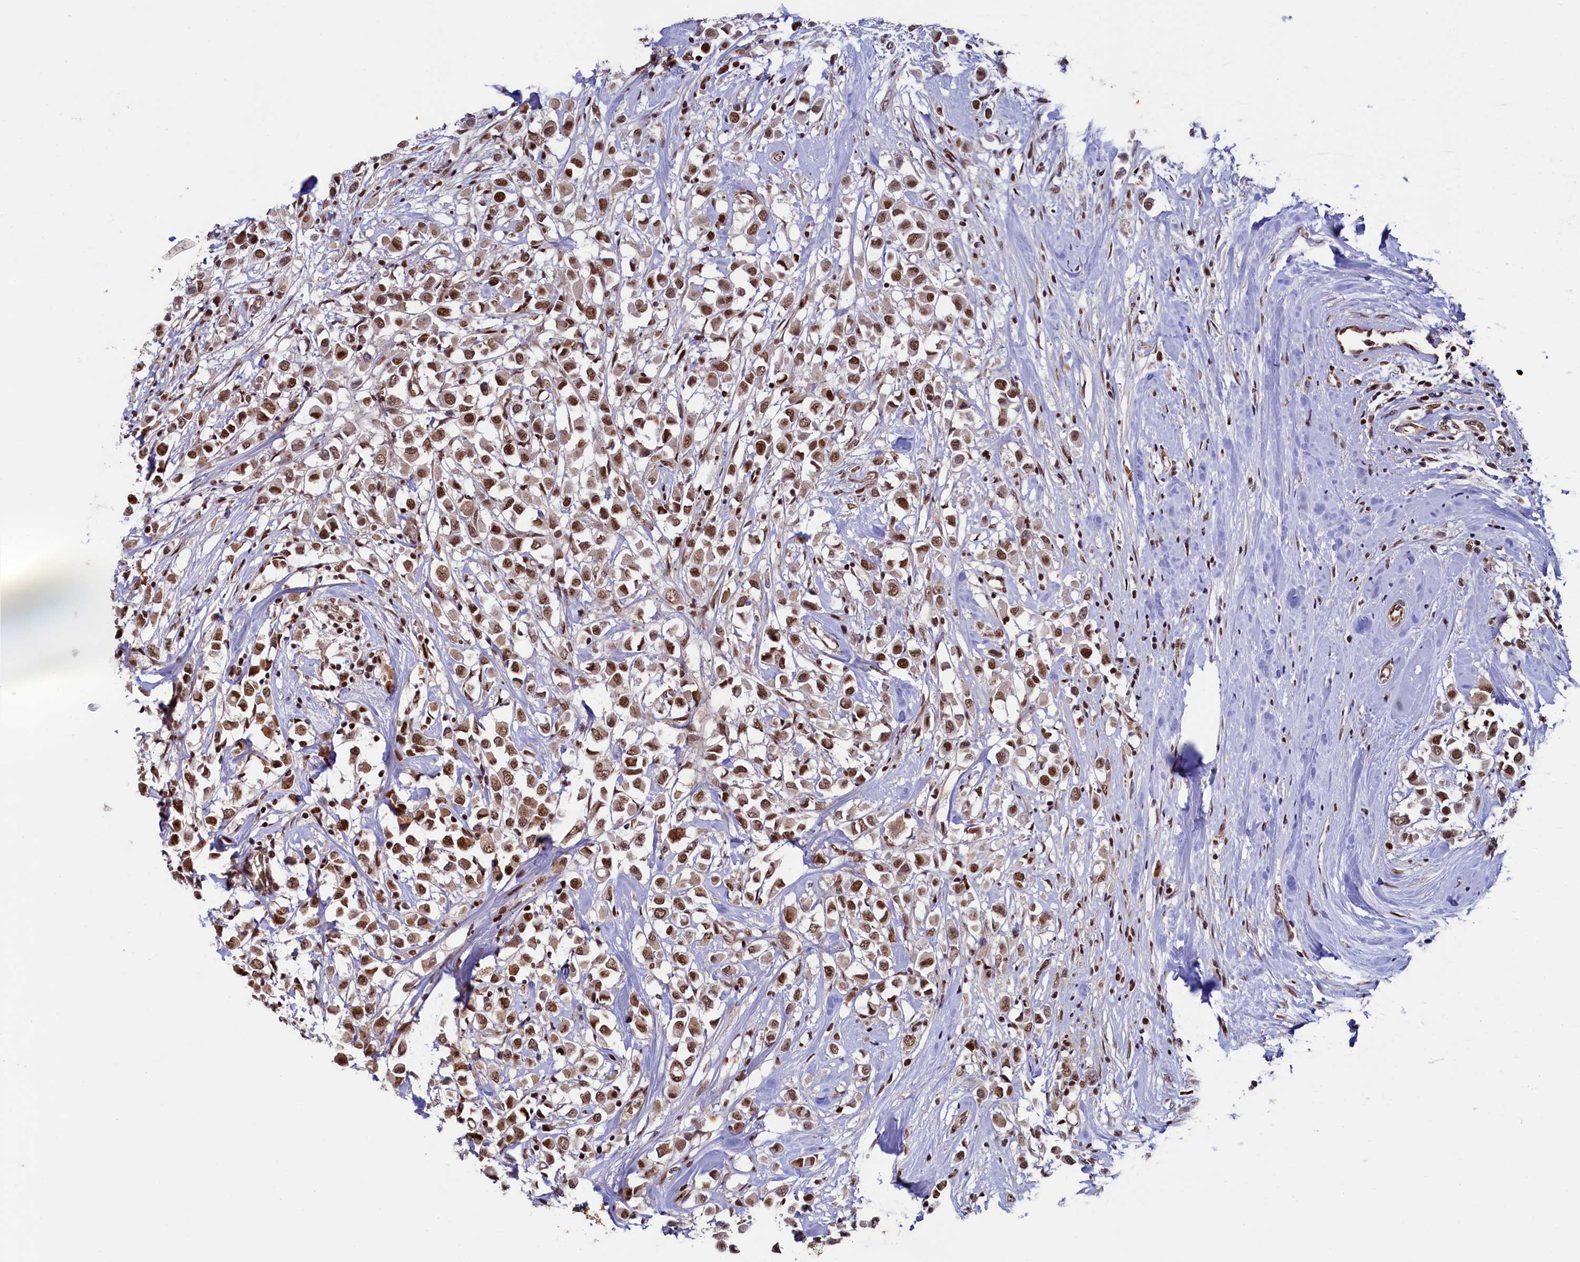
{"staining": {"intensity": "moderate", "quantity": ">75%", "location": "nuclear"}, "tissue": "breast cancer", "cell_type": "Tumor cells", "image_type": "cancer", "snomed": [{"axis": "morphology", "description": "Duct carcinoma"}, {"axis": "topography", "description": "Breast"}], "caption": "There is medium levels of moderate nuclear positivity in tumor cells of invasive ductal carcinoma (breast), as demonstrated by immunohistochemical staining (brown color).", "gene": "LEO1", "patient": {"sex": "female", "age": 87}}